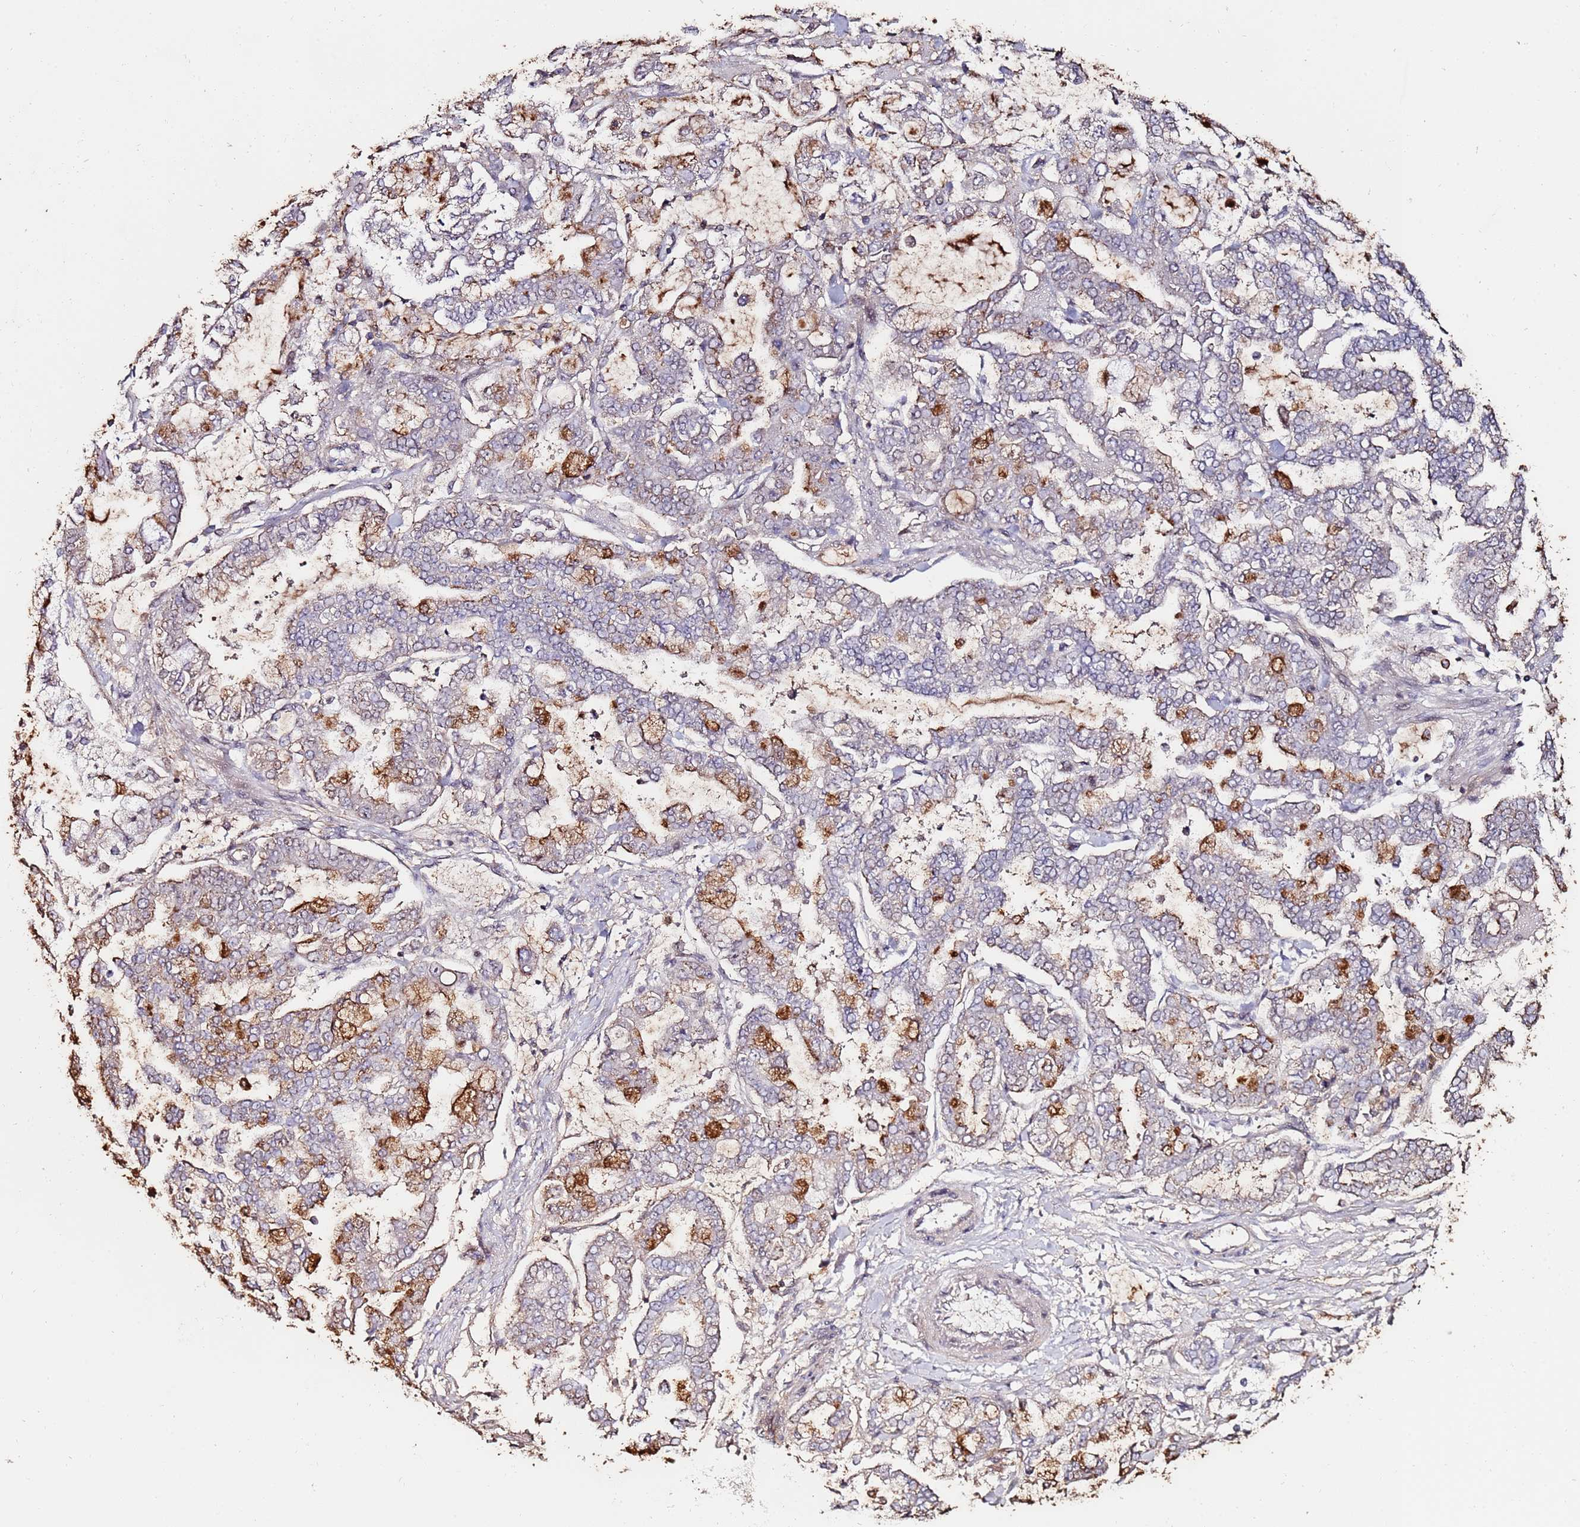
{"staining": {"intensity": "moderate", "quantity": "<25%", "location": "cytoplasmic/membranous"}, "tissue": "stomach cancer", "cell_type": "Tumor cells", "image_type": "cancer", "snomed": [{"axis": "morphology", "description": "Normal tissue, NOS"}, {"axis": "morphology", "description": "Adenocarcinoma, NOS"}, {"axis": "topography", "description": "Stomach, upper"}, {"axis": "topography", "description": "Stomach"}], "caption": "Immunohistochemical staining of stomach cancer demonstrates moderate cytoplasmic/membranous protein staining in approximately <25% of tumor cells. The protein is shown in brown color, while the nuclei are stained blue.", "gene": "DUSP28", "patient": {"sex": "male", "age": 76}}